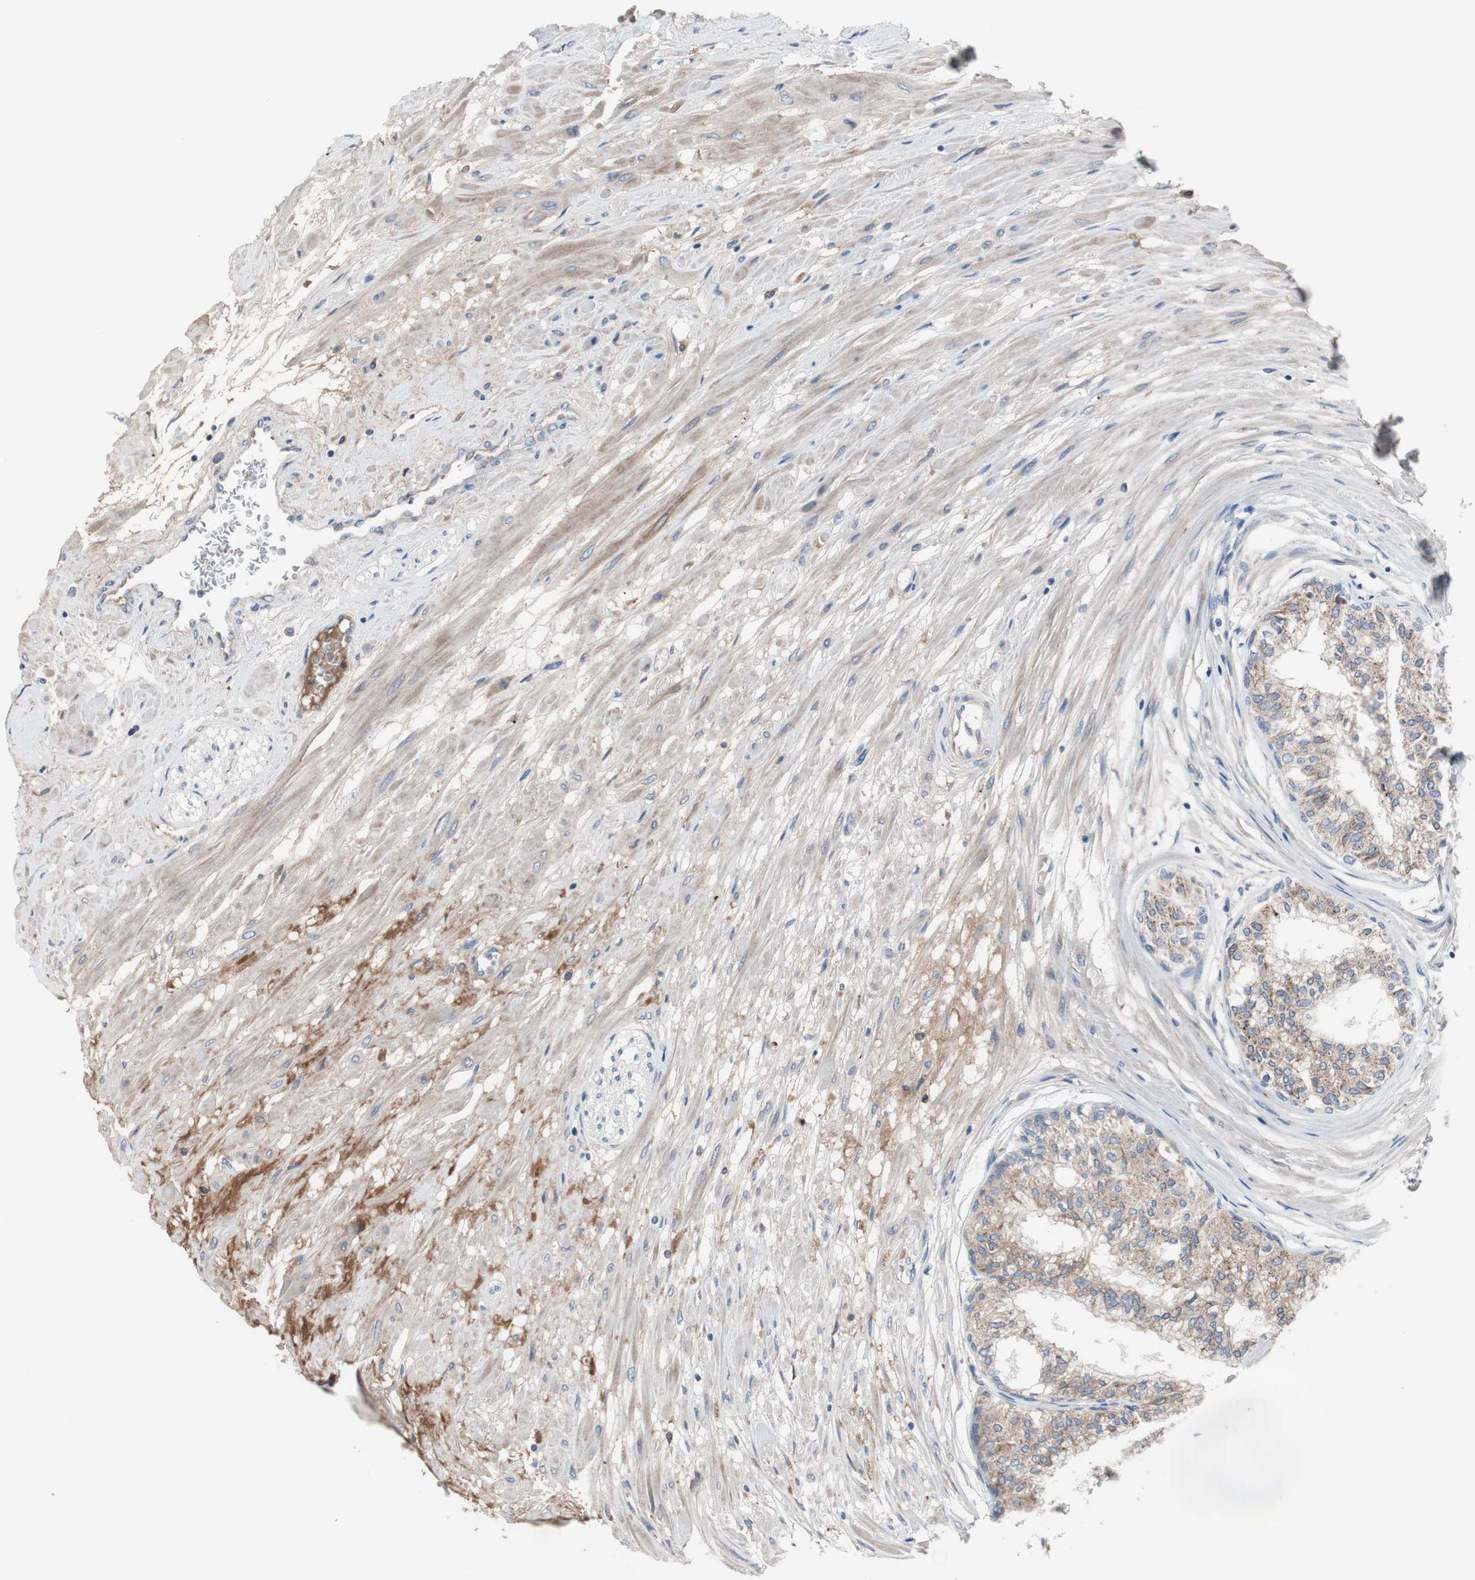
{"staining": {"intensity": "weak", "quantity": ">75%", "location": "cytoplasmic/membranous"}, "tissue": "prostate", "cell_type": "Glandular cells", "image_type": "normal", "snomed": [{"axis": "morphology", "description": "Normal tissue, NOS"}, {"axis": "topography", "description": "Prostate"}, {"axis": "topography", "description": "Seminal veicle"}], "caption": "The micrograph shows a brown stain indicating the presence of a protein in the cytoplasmic/membranous of glandular cells in prostate. The staining was performed using DAB (3,3'-diaminobenzidine), with brown indicating positive protein expression. Nuclei are stained blue with hematoxylin.", "gene": "KANSL1", "patient": {"sex": "male", "age": 60}}